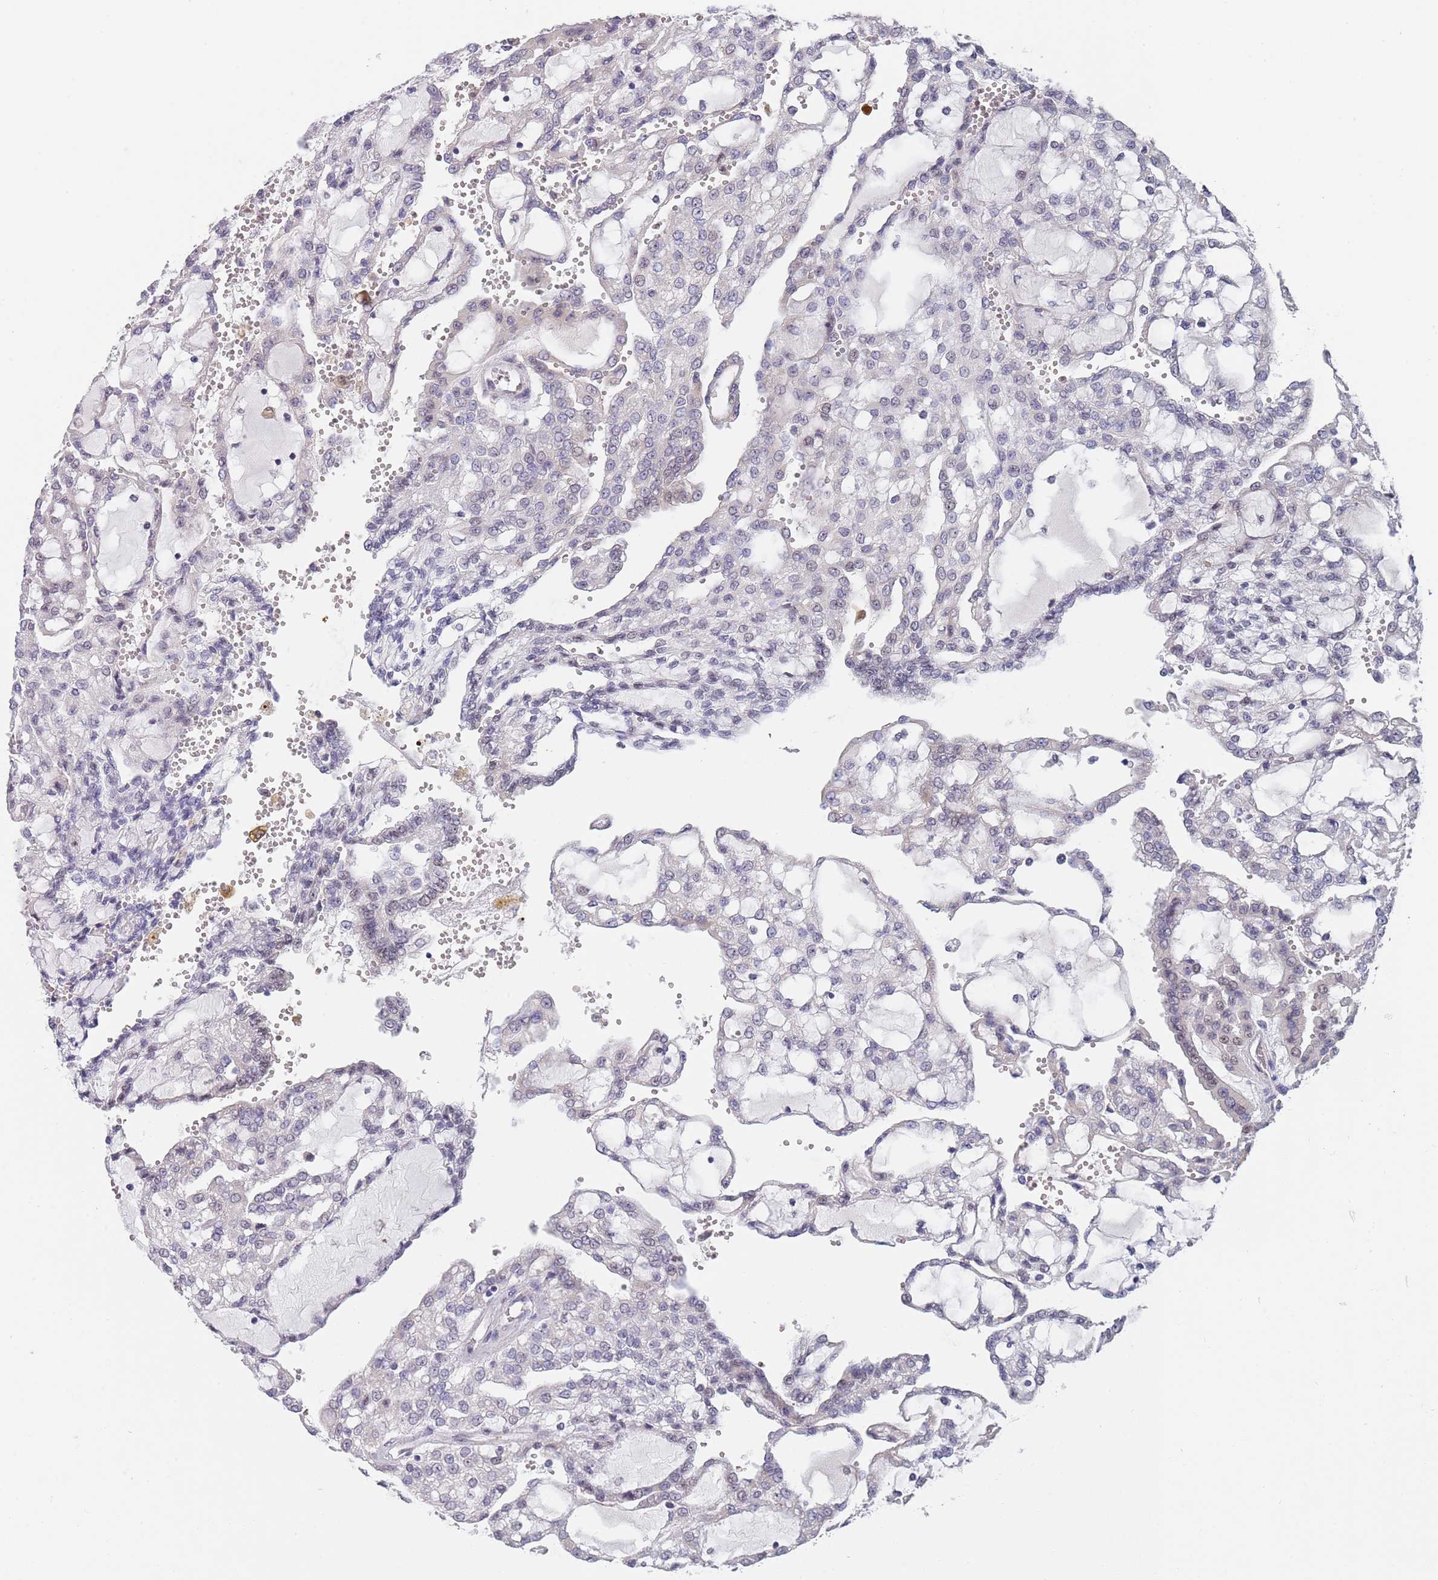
{"staining": {"intensity": "negative", "quantity": "none", "location": "none"}, "tissue": "renal cancer", "cell_type": "Tumor cells", "image_type": "cancer", "snomed": [{"axis": "morphology", "description": "Adenocarcinoma, NOS"}, {"axis": "topography", "description": "Kidney"}], "caption": "This is a micrograph of immunohistochemistry staining of renal cancer (adenocarcinoma), which shows no staining in tumor cells.", "gene": "PLCL2", "patient": {"sex": "male", "age": 63}}